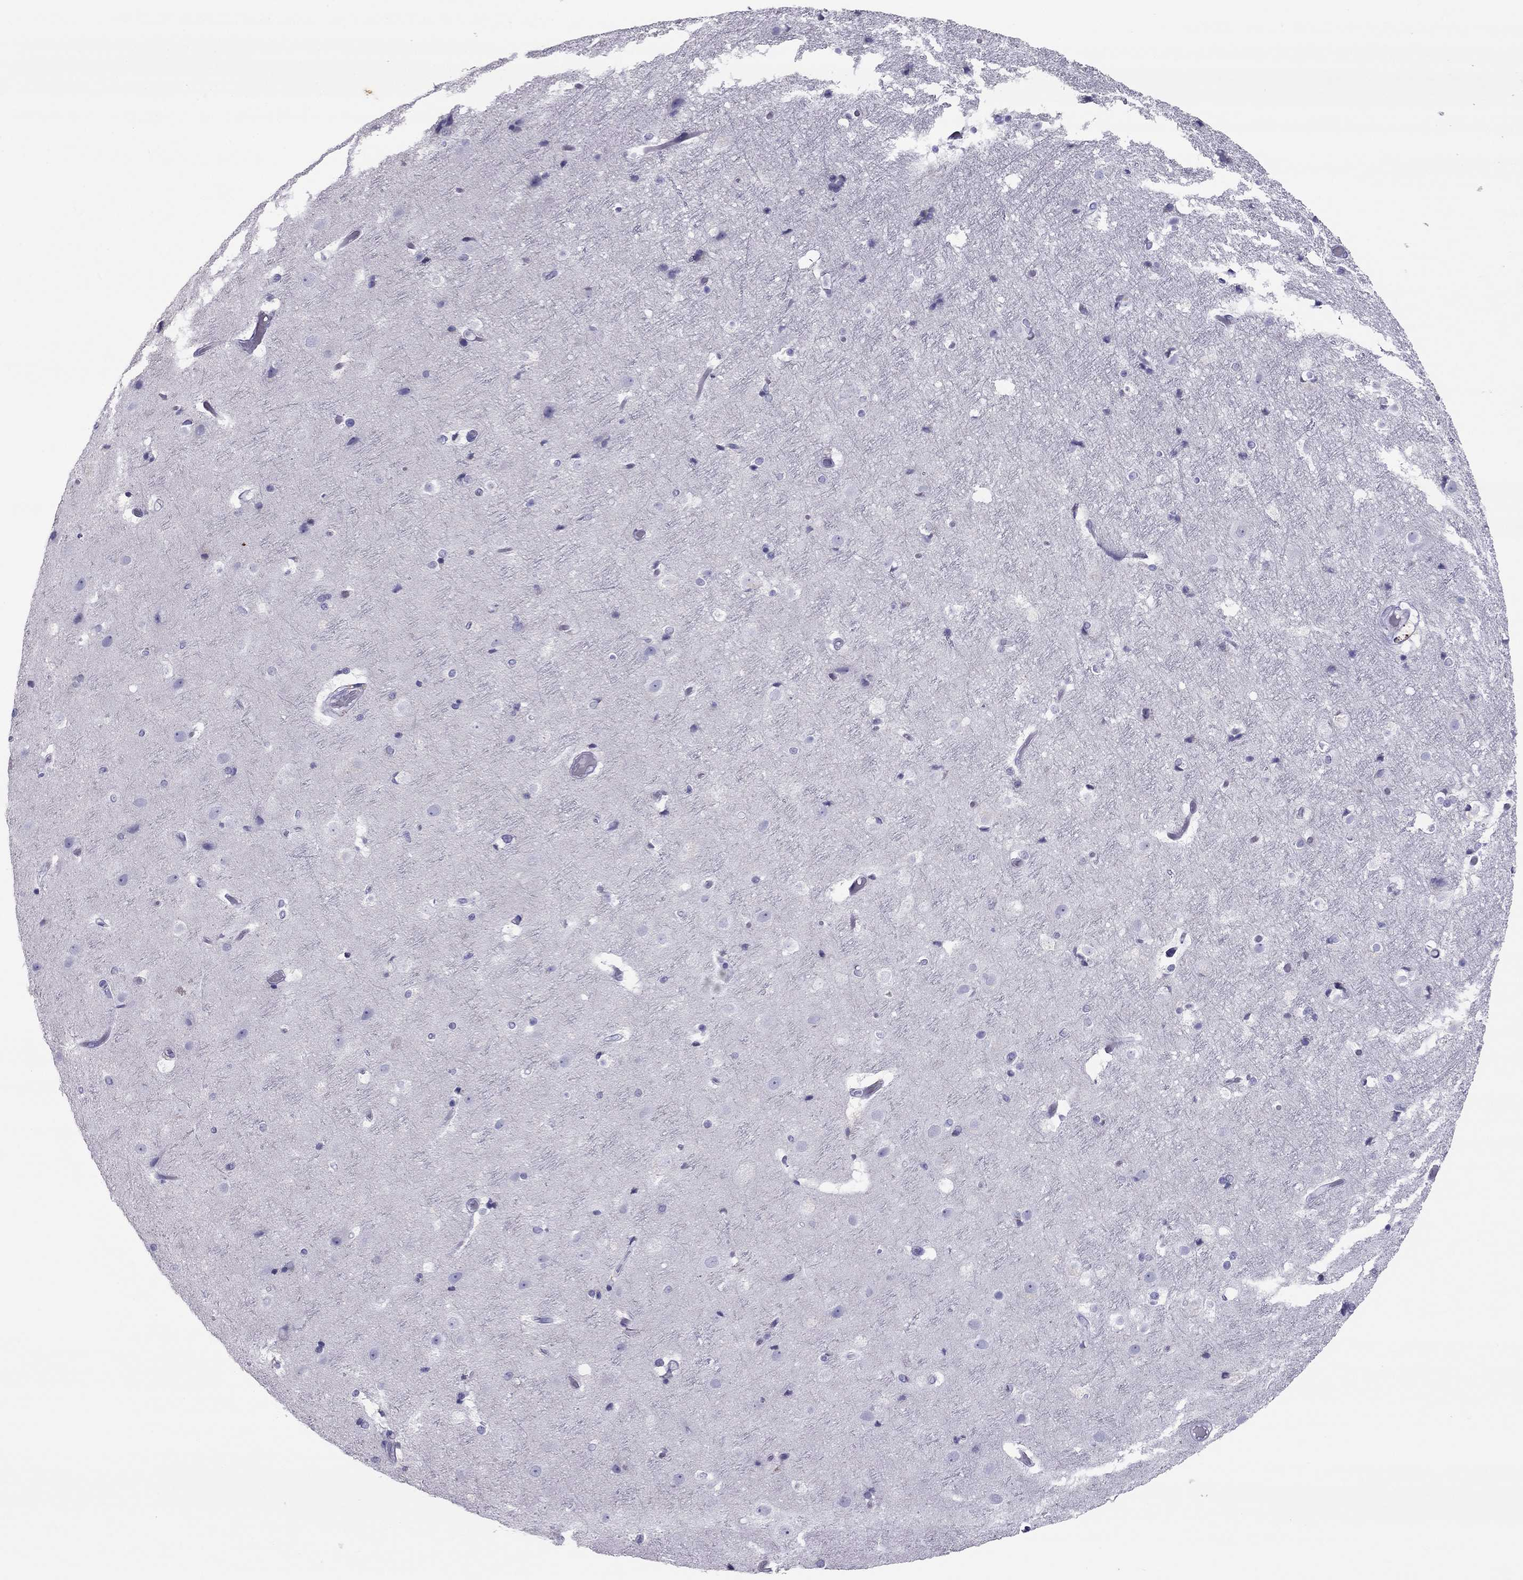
{"staining": {"intensity": "negative", "quantity": "none", "location": "none"}, "tissue": "cerebral cortex", "cell_type": "Endothelial cells", "image_type": "normal", "snomed": [{"axis": "morphology", "description": "Normal tissue, NOS"}, {"axis": "topography", "description": "Cerebral cortex"}], "caption": "The immunohistochemistry (IHC) histopathology image has no significant staining in endothelial cells of cerebral cortex. (Stains: DAB immunohistochemistry (IHC) with hematoxylin counter stain, Microscopy: brightfield microscopy at high magnification).", "gene": "MAEL", "patient": {"sex": "female", "age": 52}}